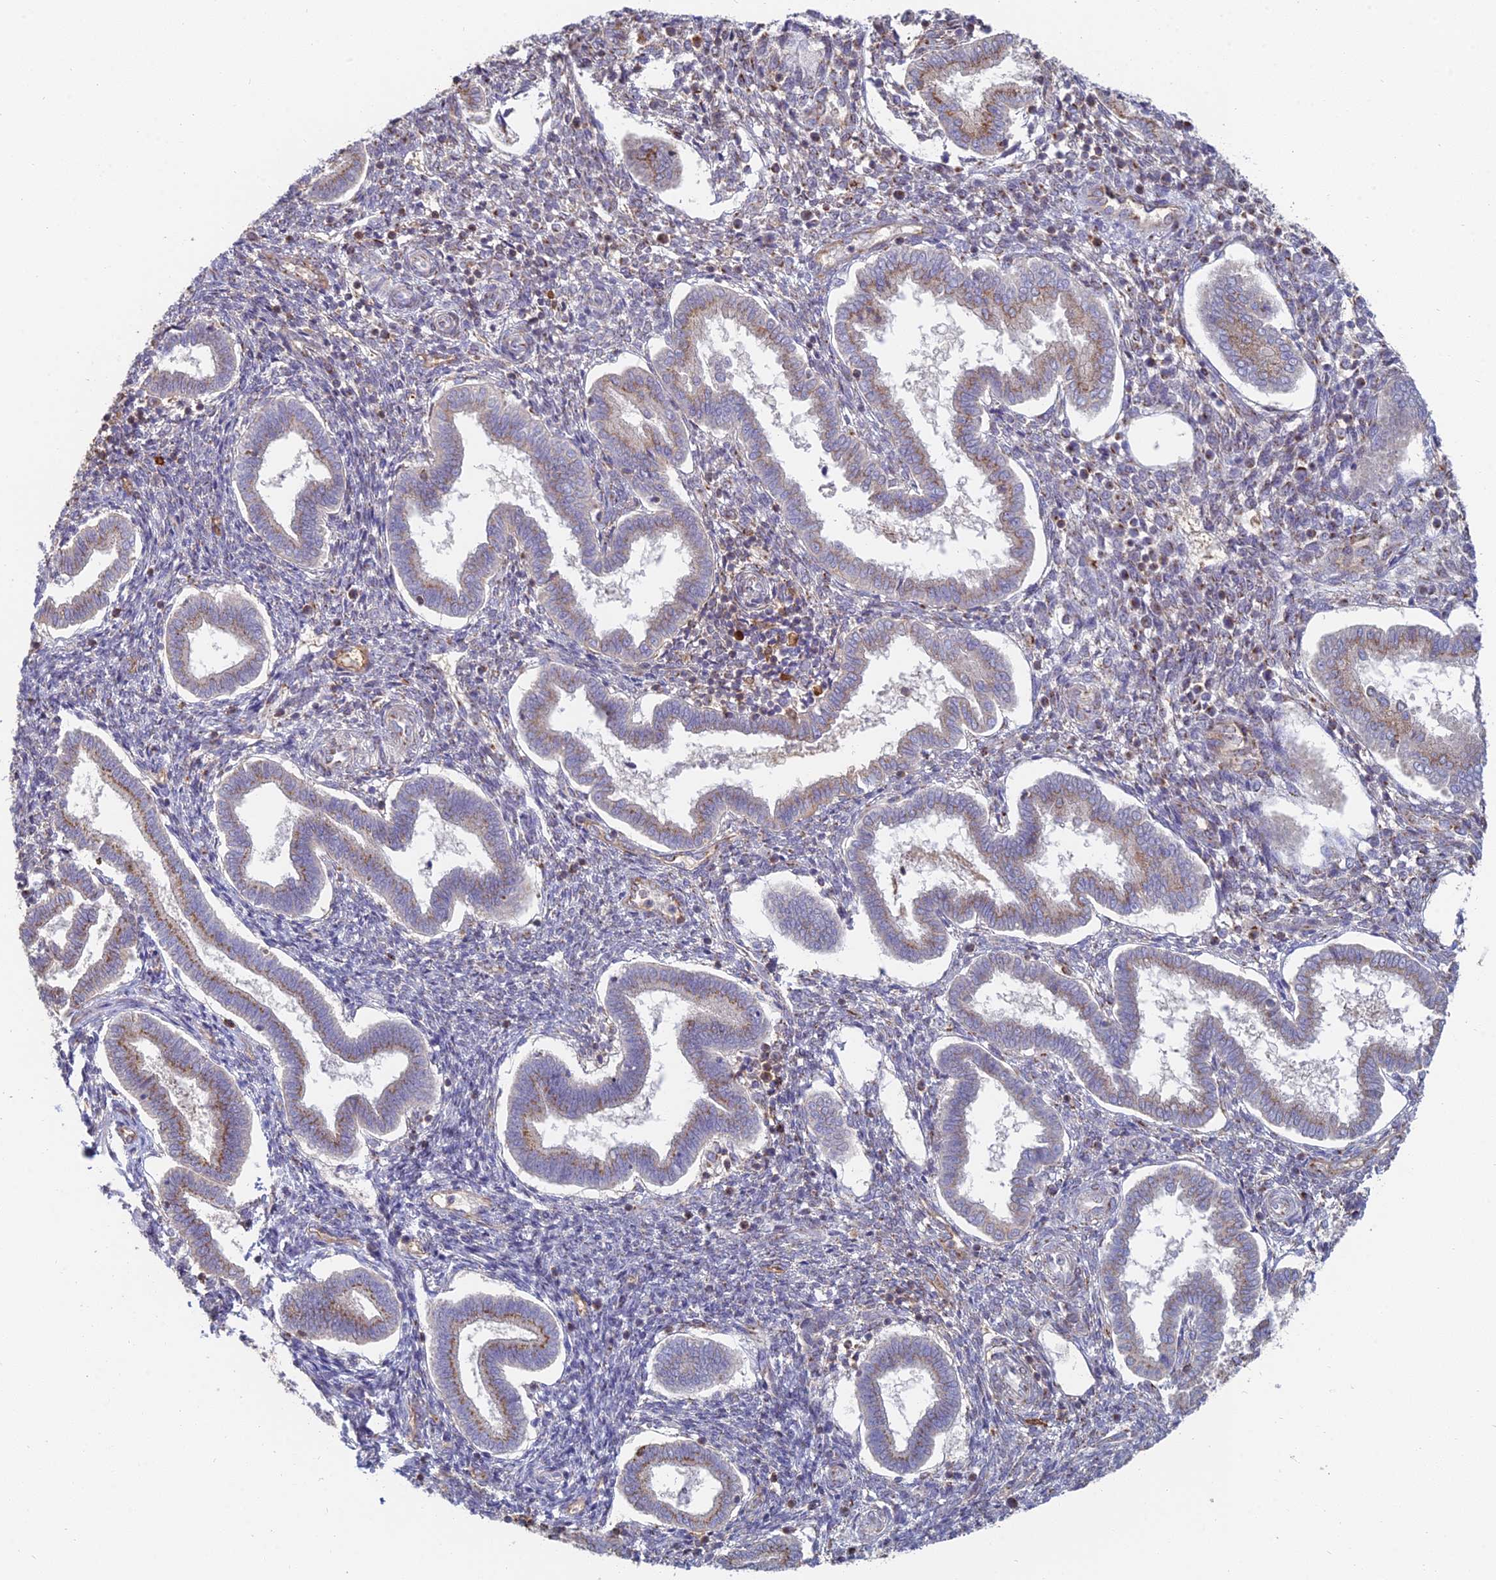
{"staining": {"intensity": "weak", "quantity": "25%-75%", "location": "cytoplasmic/membranous"}, "tissue": "endometrium", "cell_type": "Cells in endometrial stroma", "image_type": "normal", "snomed": [{"axis": "morphology", "description": "Normal tissue, NOS"}, {"axis": "topography", "description": "Endometrium"}], "caption": "Cells in endometrial stroma reveal low levels of weak cytoplasmic/membranous positivity in about 25%-75% of cells in benign human endometrium.", "gene": "ENSG00000267561", "patient": {"sex": "female", "age": 24}}